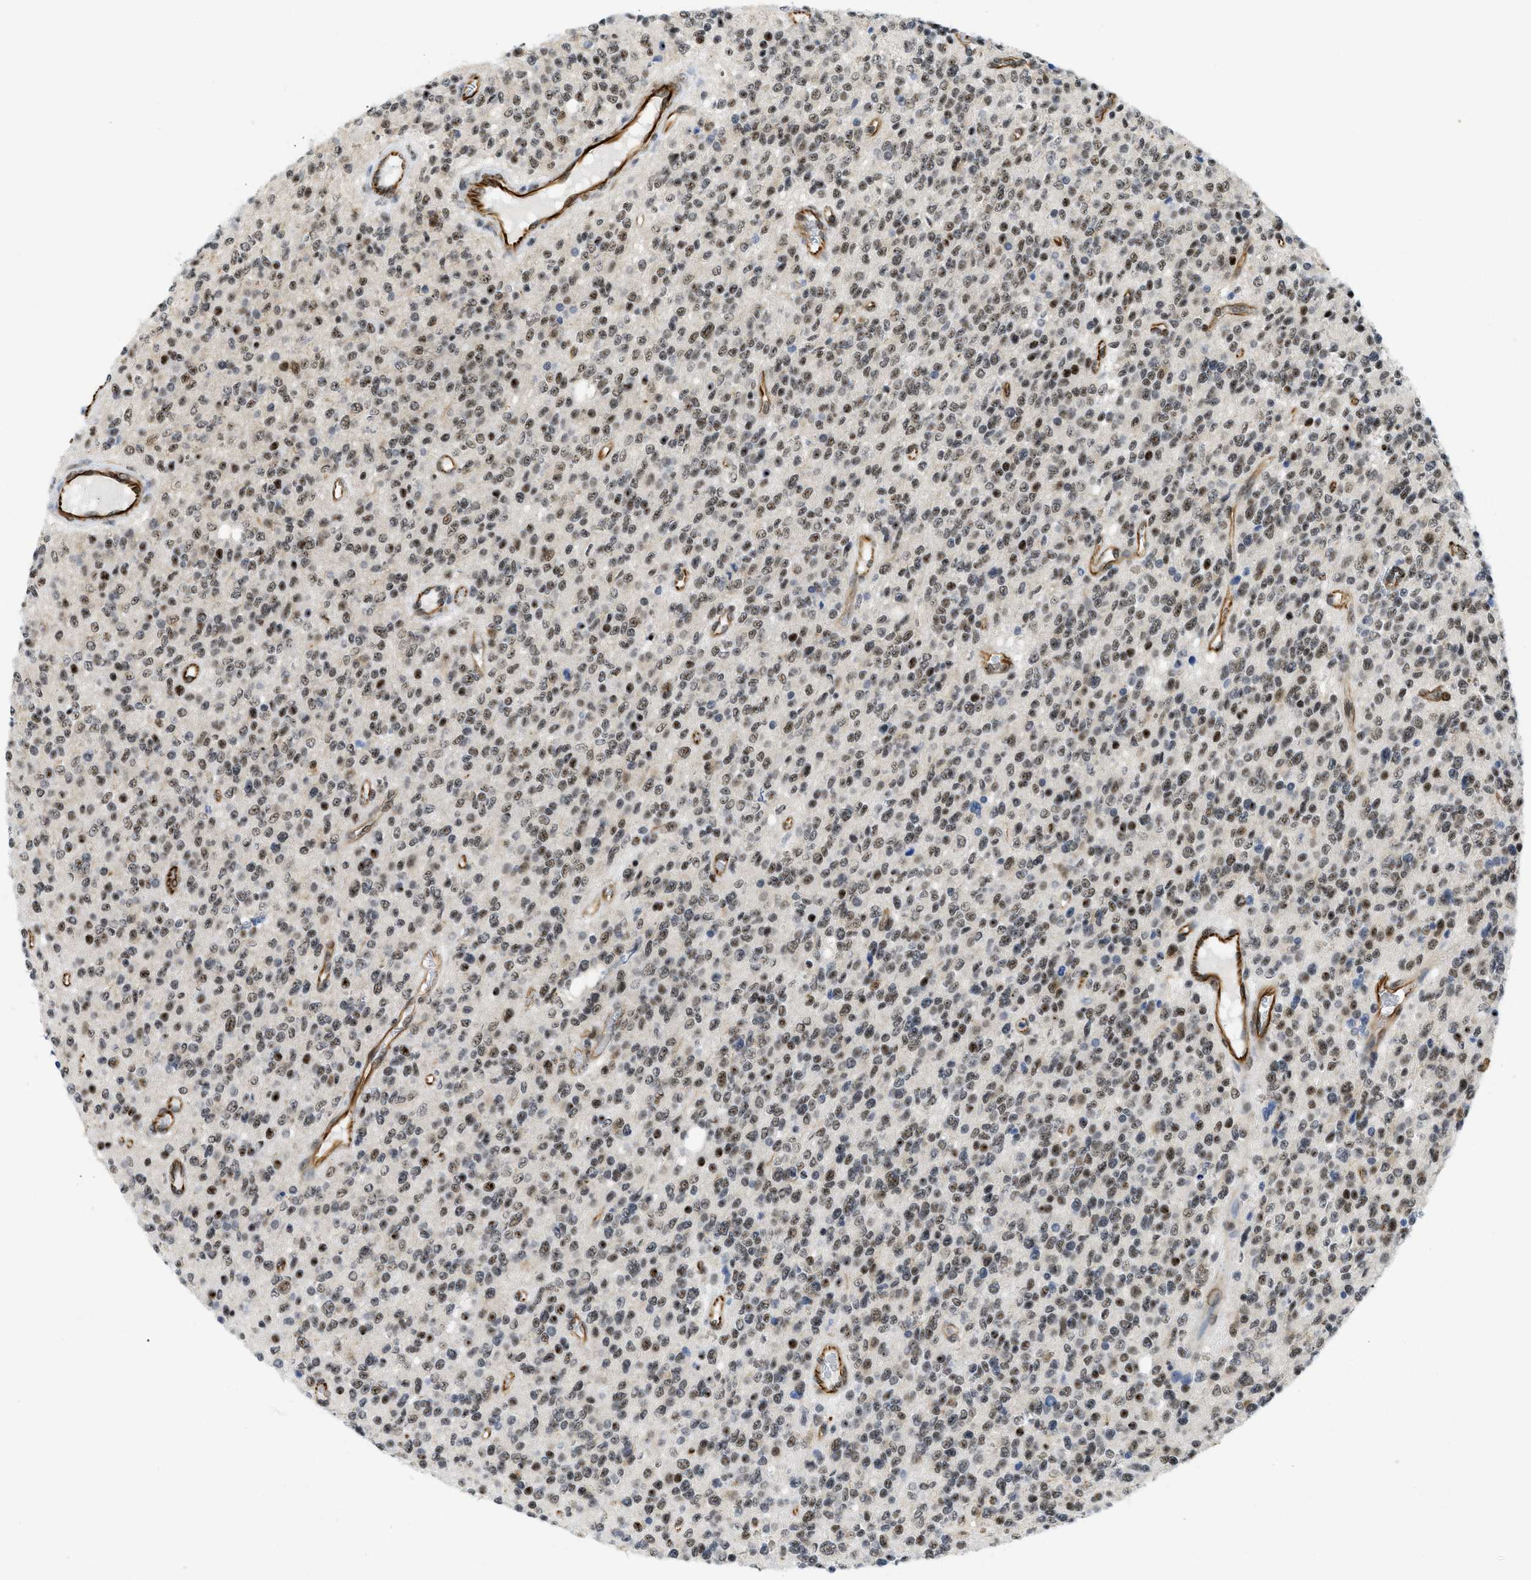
{"staining": {"intensity": "moderate", "quantity": ">75%", "location": "nuclear"}, "tissue": "glioma", "cell_type": "Tumor cells", "image_type": "cancer", "snomed": [{"axis": "morphology", "description": "Glioma, malignant, High grade"}, {"axis": "topography", "description": "Brain"}], "caption": "Protein expression analysis of human high-grade glioma (malignant) reveals moderate nuclear positivity in approximately >75% of tumor cells.", "gene": "LRRC8B", "patient": {"sex": "male", "age": 34}}